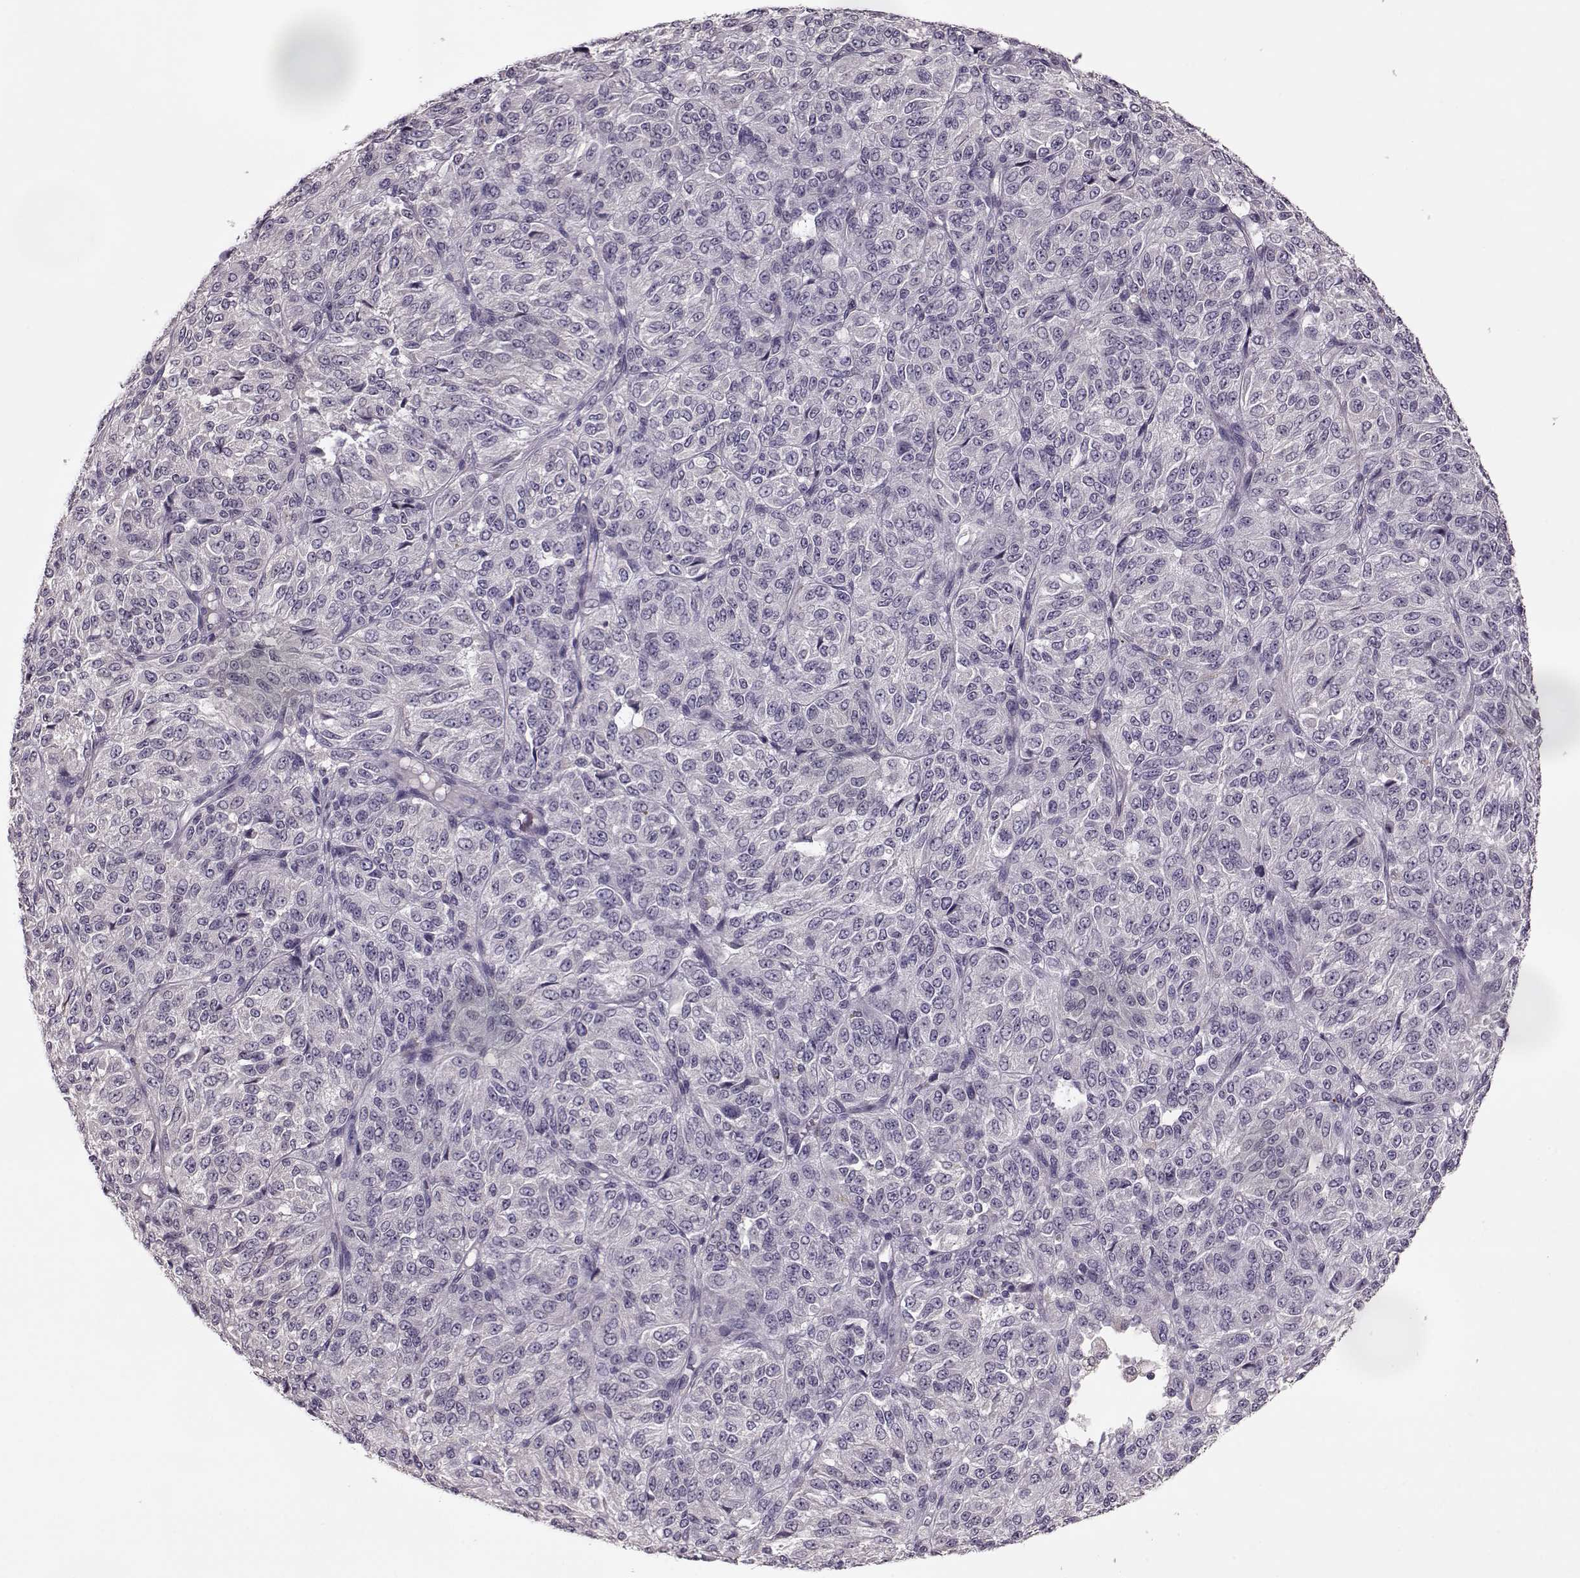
{"staining": {"intensity": "negative", "quantity": "none", "location": "none"}, "tissue": "melanoma", "cell_type": "Tumor cells", "image_type": "cancer", "snomed": [{"axis": "morphology", "description": "Malignant melanoma, Metastatic site"}, {"axis": "topography", "description": "Brain"}], "caption": "This photomicrograph is of melanoma stained with immunohistochemistry to label a protein in brown with the nuclei are counter-stained blue. There is no positivity in tumor cells.", "gene": "ACOT11", "patient": {"sex": "female", "age": 56}}